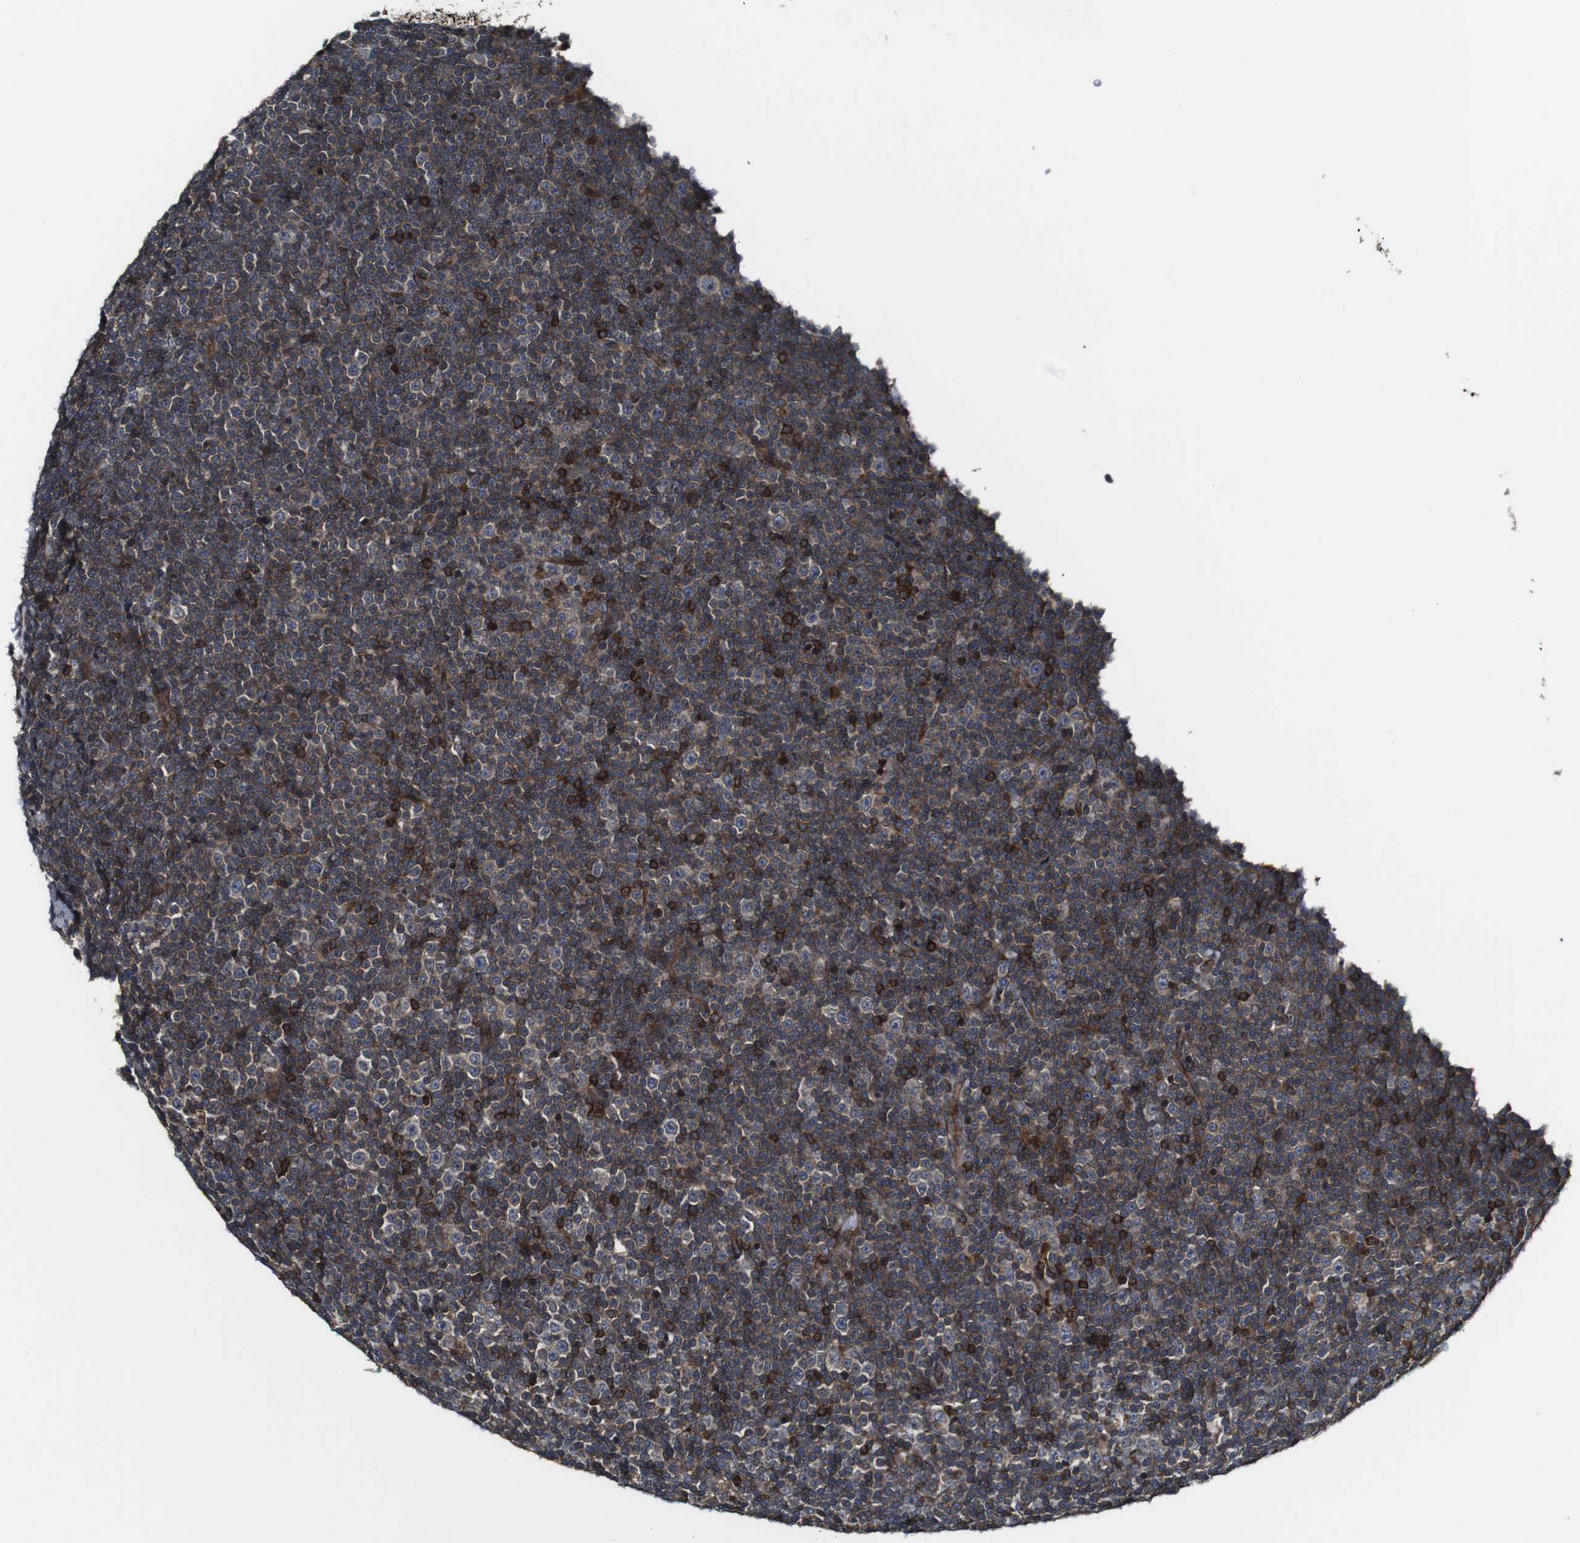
{"staining": {"intensity": "strong", "quantity": "<25%", "location": "cytoplasmic/membranous"}, "tissue": "lymphoma", "cell_type": "Tumor cells", "image_type": "cancer", "snomed": [{"axis": "morphology", "description": "Malignant lymphoma, non-Hodgkin's type, Low grade"}, {"axis": "topography", "description": "Lymph node"}], "caption": "Human lymphoma stained with a brown dye displays strong cytoplasmic/membranous positive positivity in approximately <25% of tumor cells.", "gene": "TNIK", "patient": {"sex": "female", "age": 67}}